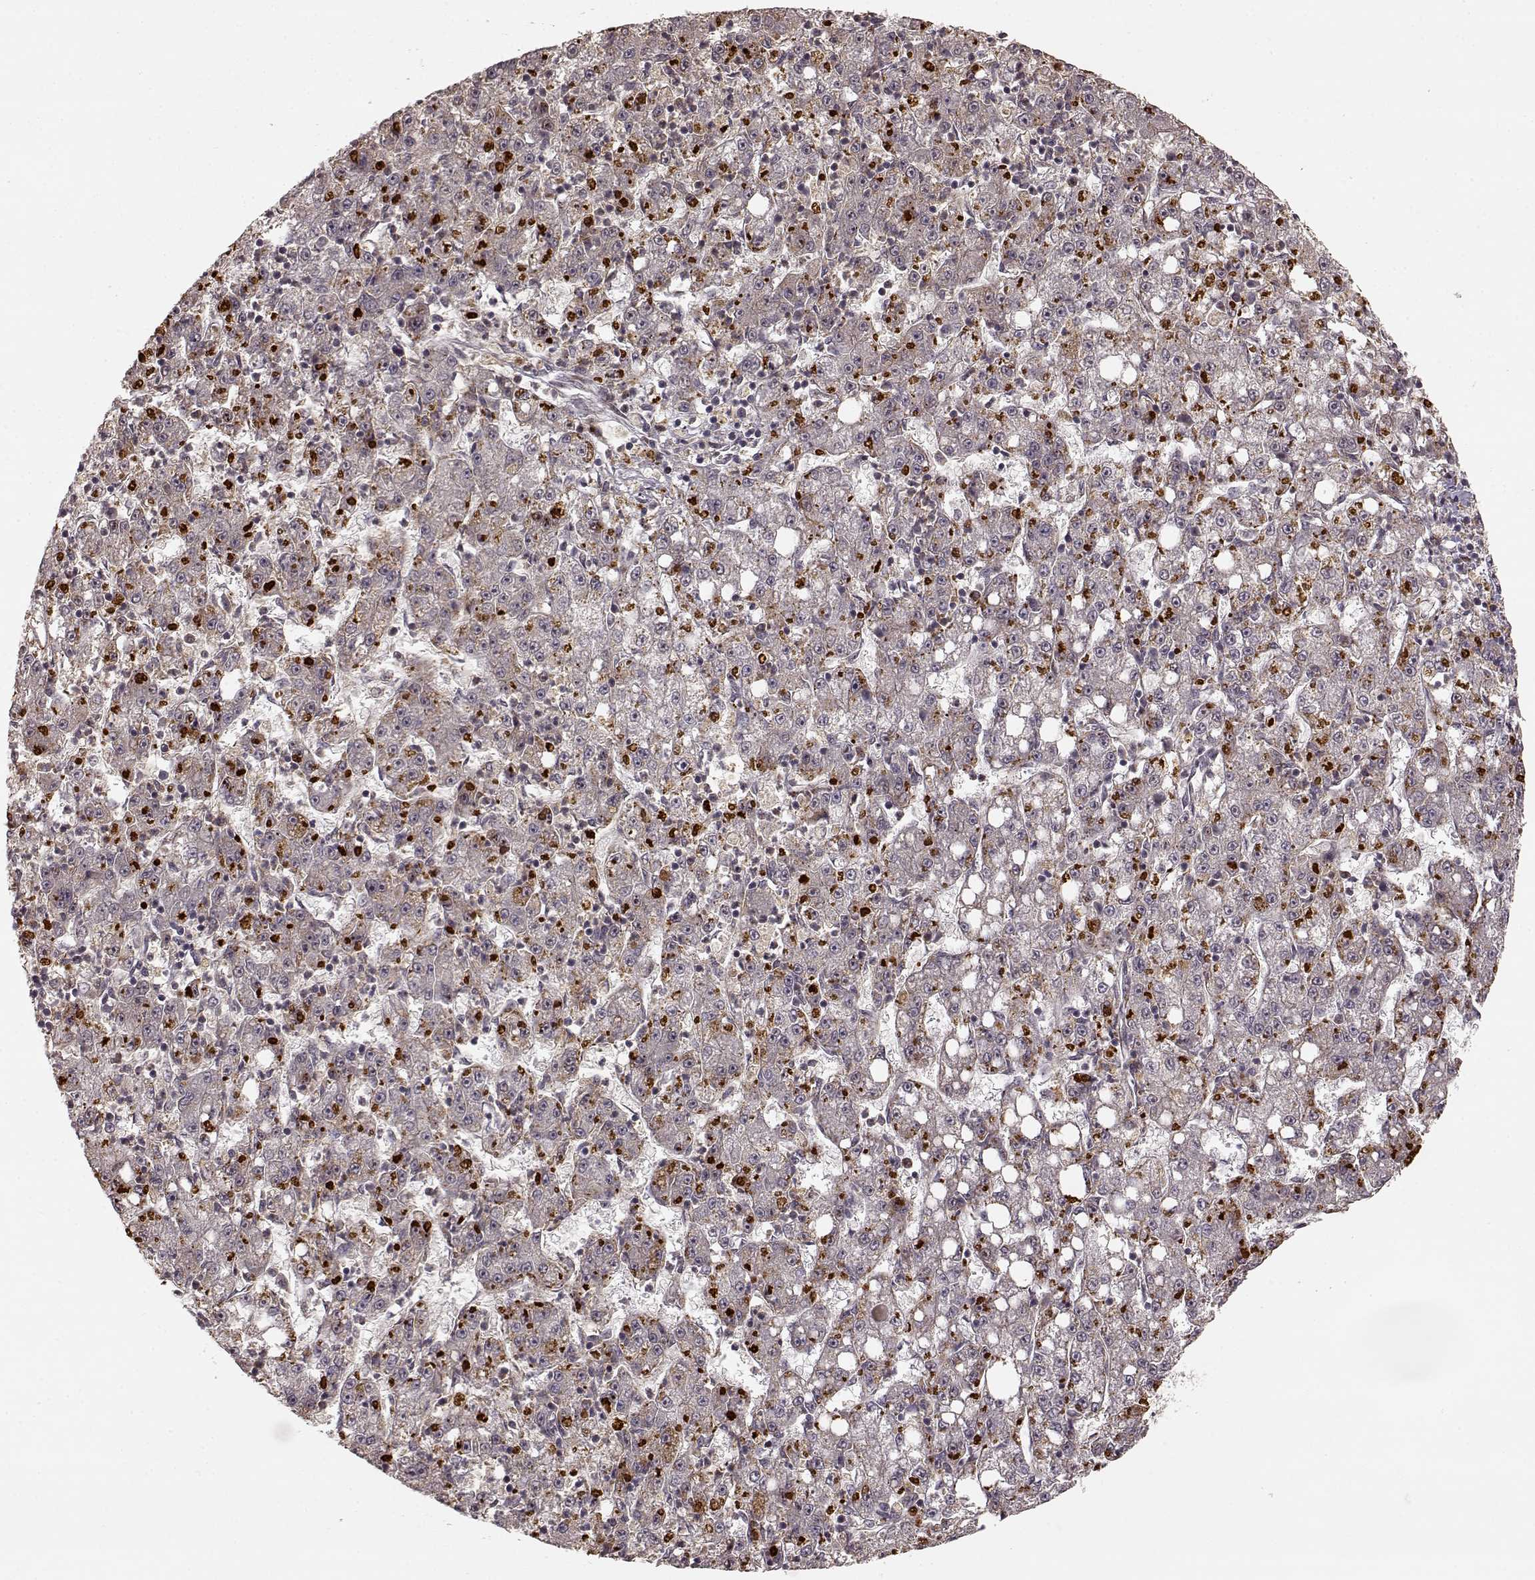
{"staining": {"intensity": "negative", "quantity": "none", "location": "none"}, "tissue": "liver cancer", "cell_type": "Tumor cells", "image_type": "cancer", "snomed": [{"axis": "morphology", "description": "Carcinoma, Hepatocellular, NOS"}, {"axis": "topography", "description": "Liver"}], "caption": "Protein analysis of liver cancer (hepatocellular carcinoma) demonstrates no significant positivity in tumor cells.", "gene": "SLC12A9", "patient": {"sex": "female", "age": 65}}